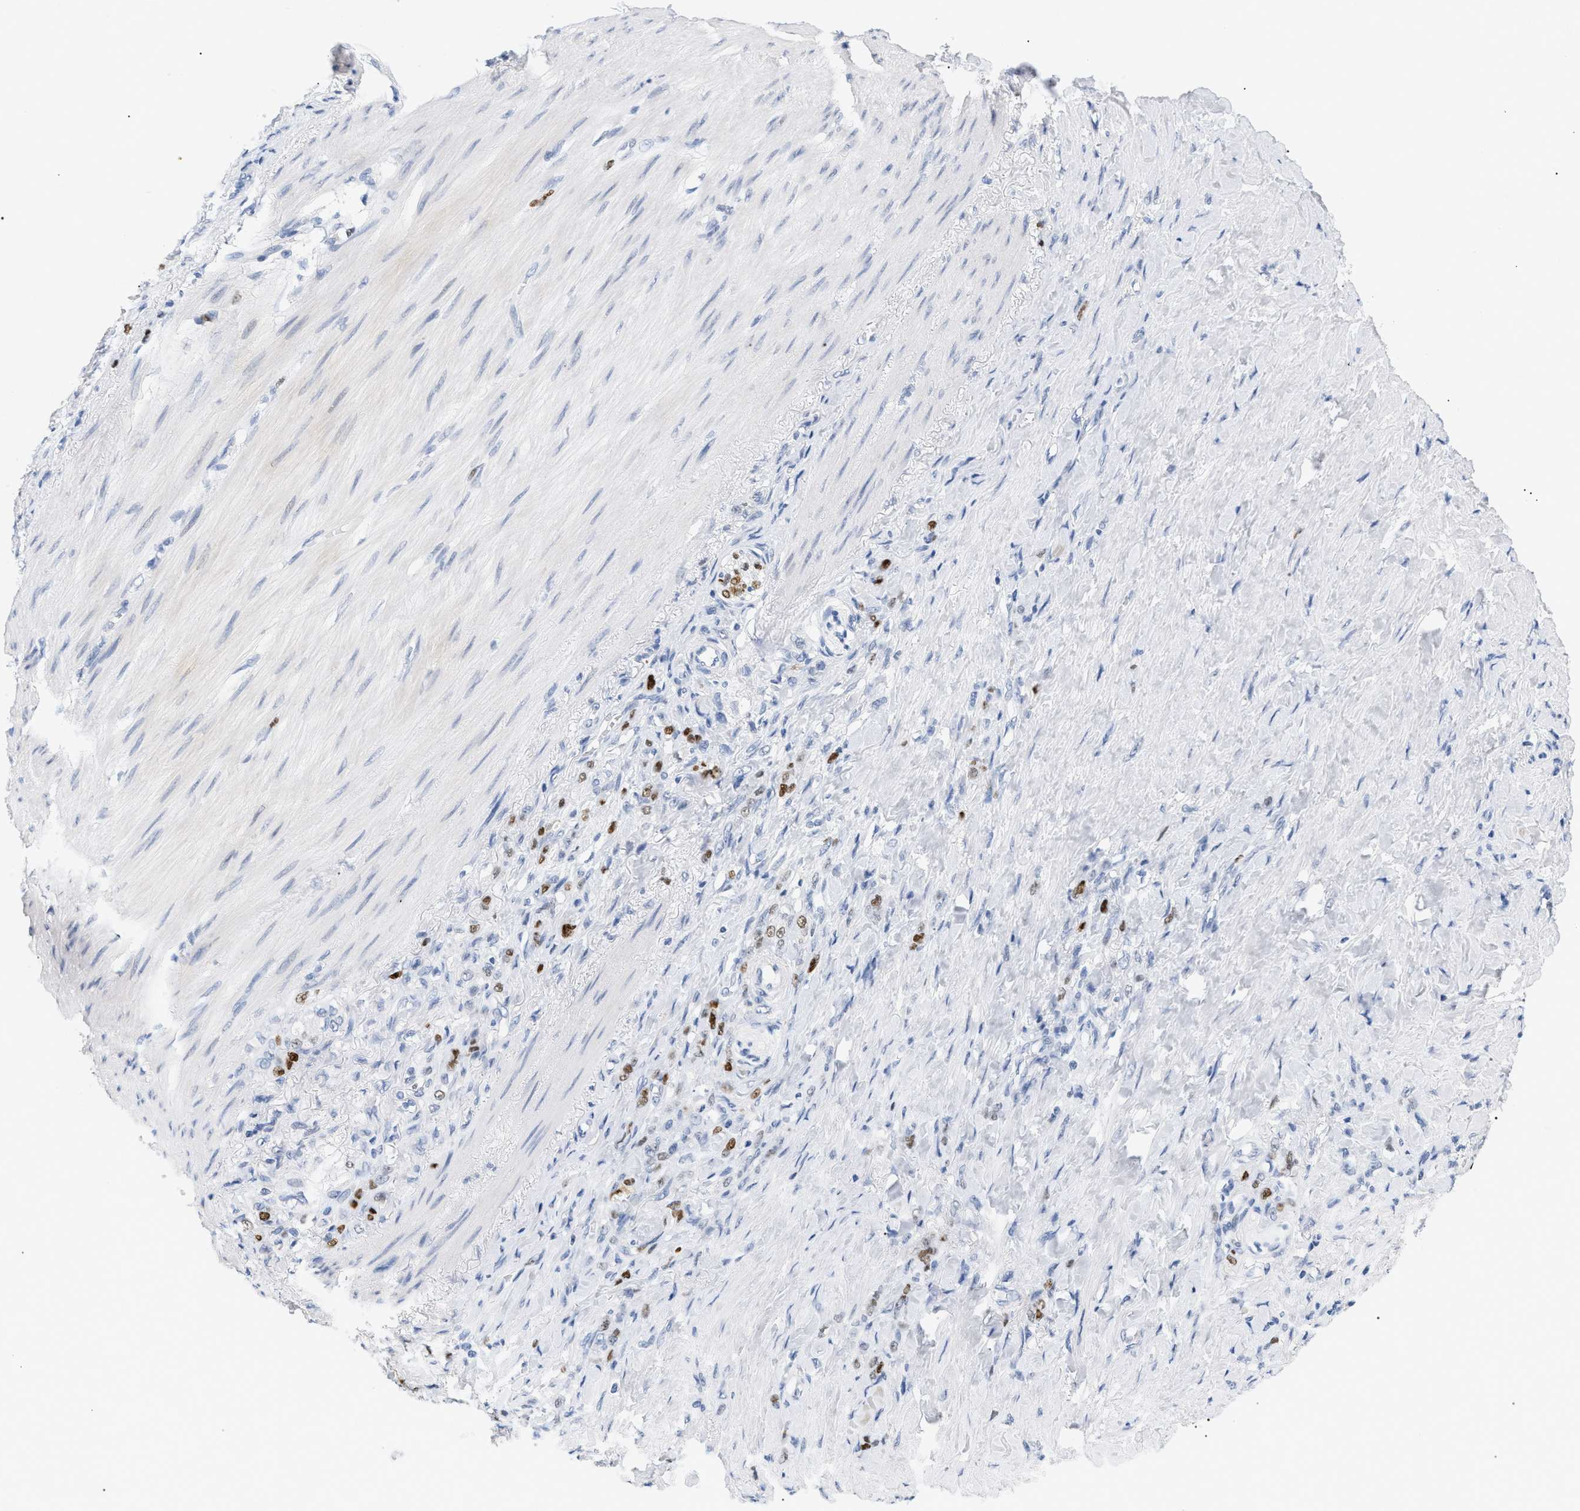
{"staining": {"intensity": "moderate", "quantity": "25%-75%", "location": "nuclear"}, "tissue": "stomach cancer", "cell_type": "Tumor cells", "image_type": "cancer", "snomed": [{"axis": "morphology", "description": "Adenocarcinoma, NOS"}, {"axis": "topography", "description": "Stomach"}], "caption": "Protein staining of stomach cancer tissue exhibits moderate nuclear staining in approximately 25%-75% of tumor cells. The protein of interest is stained brown, and the nuclei are stained in blue (DAB (3,3'-diaminobenzidine) IHC with brightfield microscopy, high magnification).", "gene": "MCM7", "patient": {"sex": "male", "age": 82}}